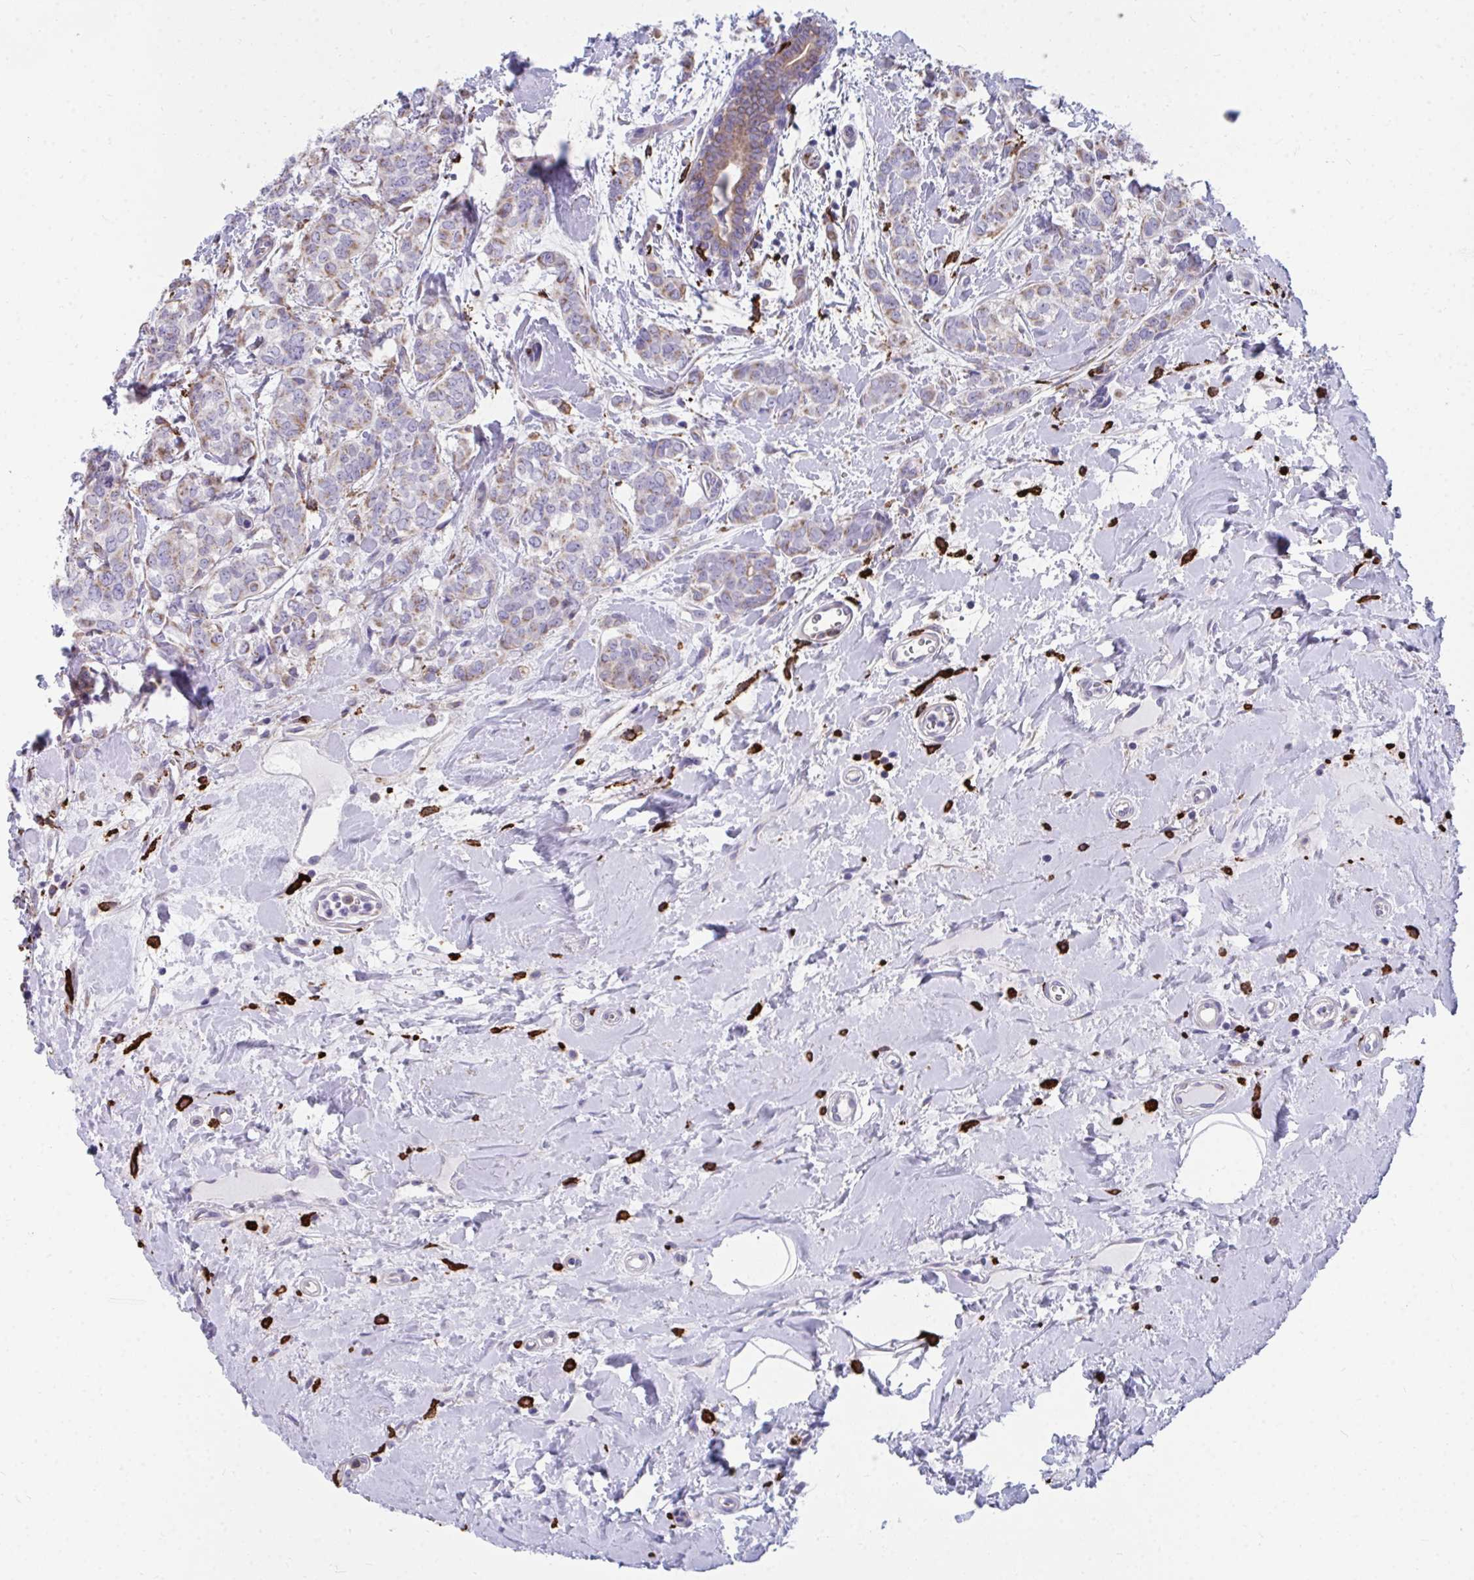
{"staining": {"intensity": "weak", "quantity": "25%-75%", "location": "cytoplasmic/membranous"}, "tissue": "breast cancer", "cell_type": "Tumor cells", "image_type": "cancer", "snomed": [{"axis": "morphology", "description": "Duct carcinoma"}, {"axis": "topography", "description": "Breast"}], "caption": "Protein expression analysis of human breast infiltrating ductal carcinoma reveals weak cytoplasmic/membranous expression in about 25%-75% of tumor cells.", "gene": "CD163", "patient": {"sex": "female", "age": 61}}